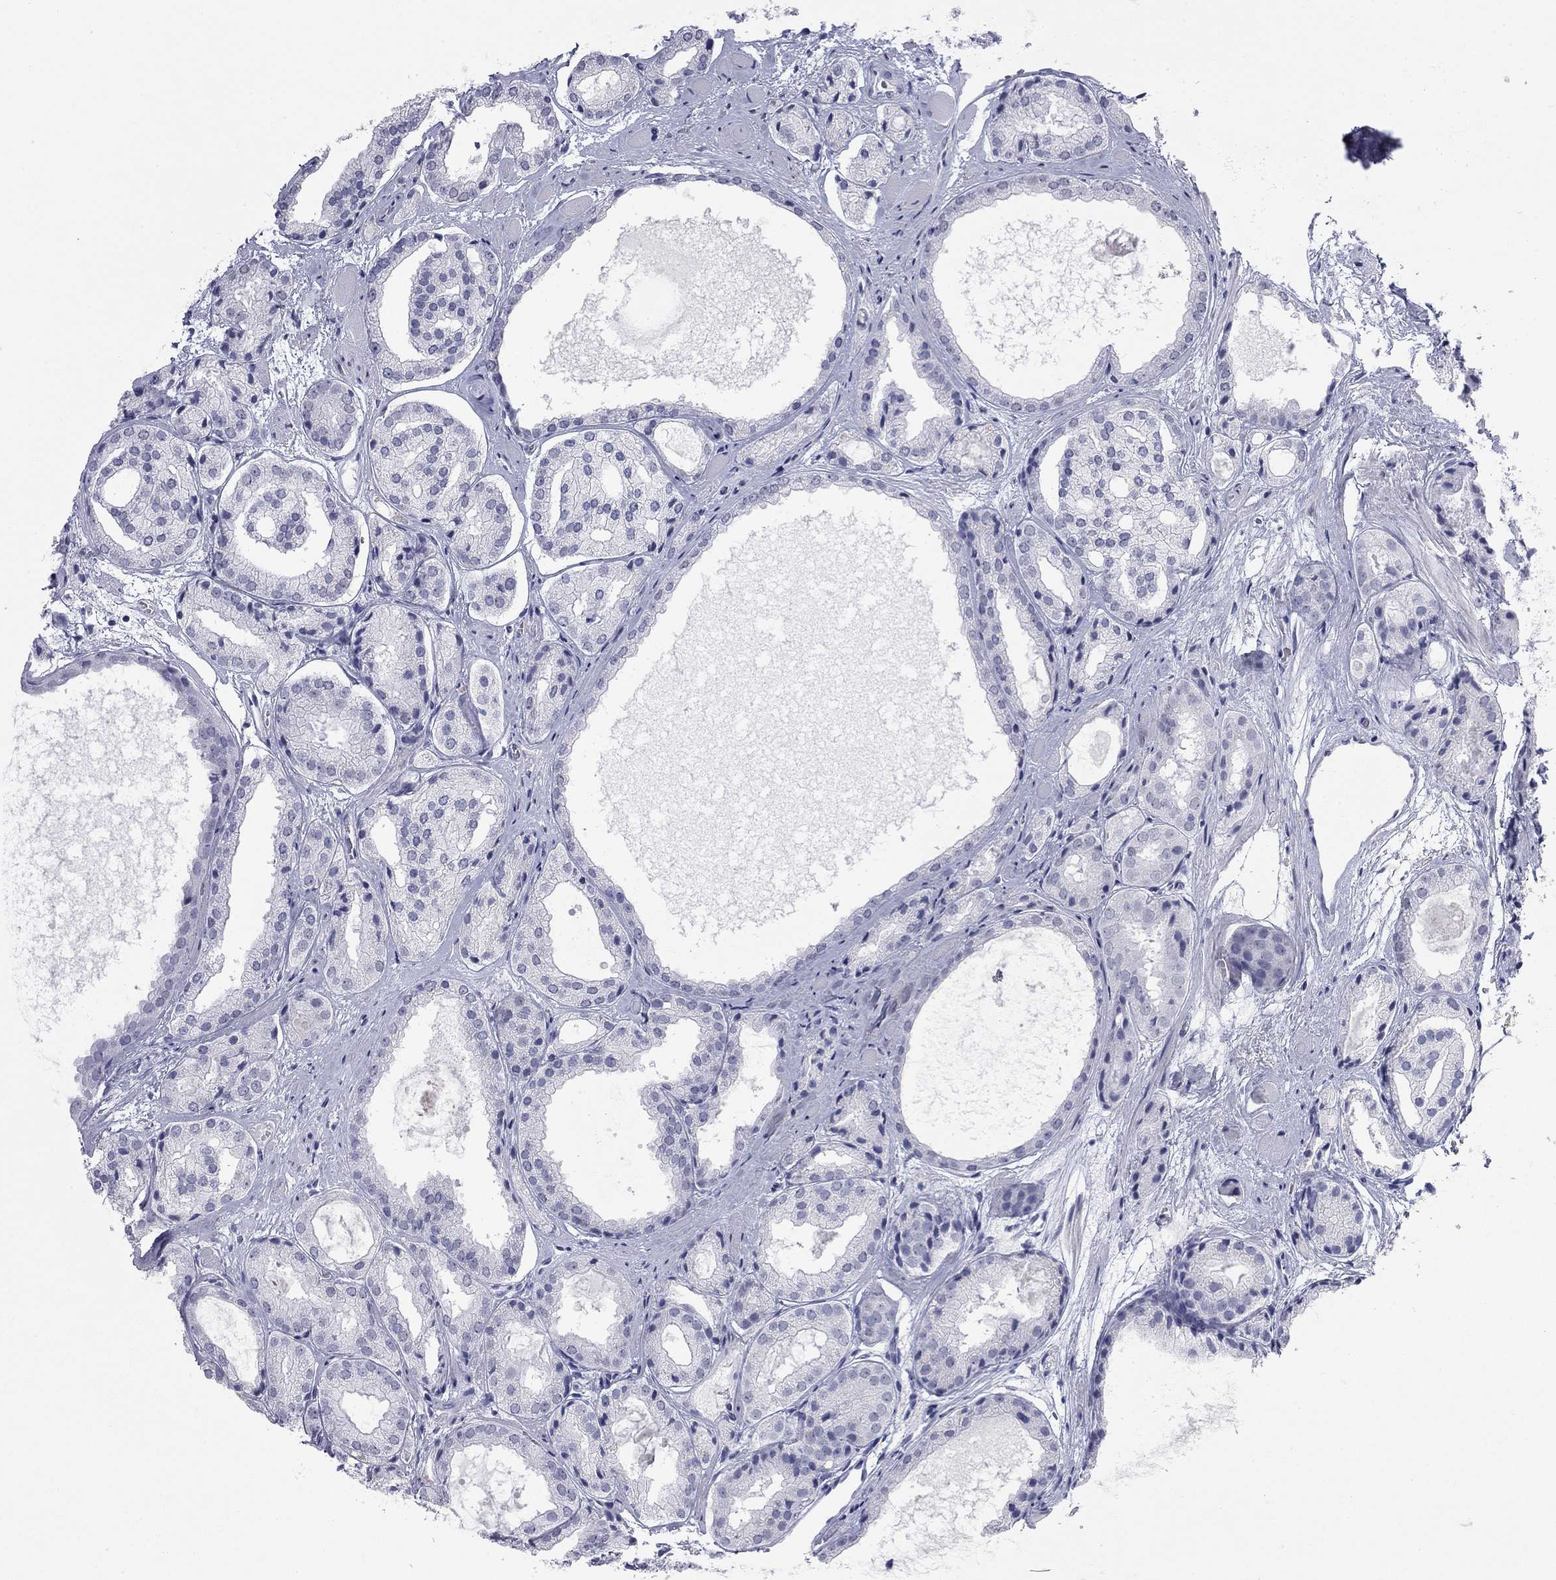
{"staining": {"intensity": "negative", "quantity": "none", "location": "none"}, "tissue": "prostate cancer", "cell_type": "Tumor cells", "image_type": "cancer", "snomed": [{"axis": "morphology", "description": "Adenocarcinoma, Low grade"}, {"axis": "topography", "description": "Prostate"}], "caption": "This is a micrograph of IHC staining of prostate cancer (adenocarcinoma (low-grade)), which shows no positivity in tumor cells.", "gene": "AK8", "patient": {"sex": "male", "age": 69}}